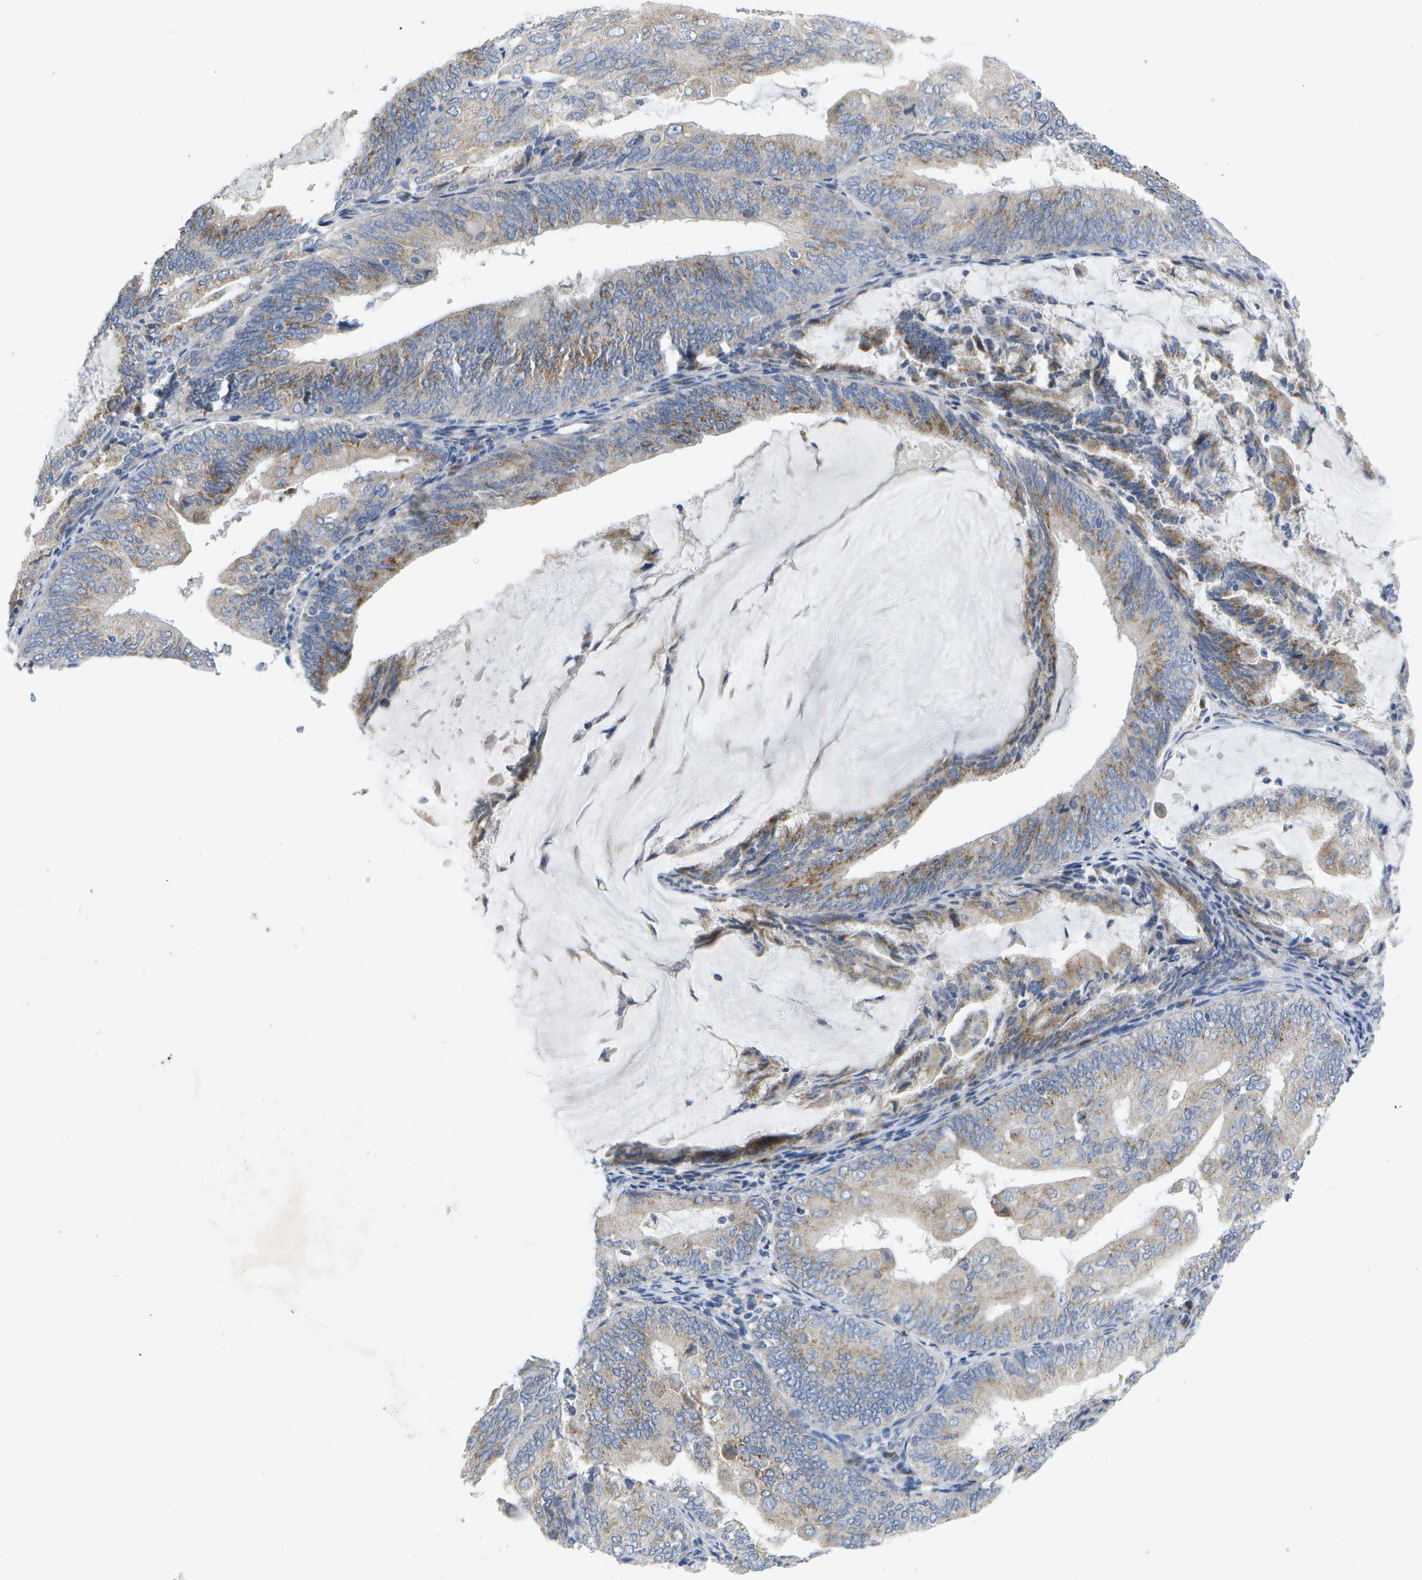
{"staining": {"intensity": "moderate", "quantity": "25%-75%", "location": "cytoplasmic/membranous"}, "tissue": "endometrial cancer", "cell_type": "Tumor cells", "image_type": "cancer", "snomed": [{"axis": "morphology", "description": "Adenocarcinoma, NOS"}, {"axis": "topography", "description": "Endometrium"}], "caption": "About 25%-75% of tumor cells in endometrial cancer show moderate cytoplasmic/membranous protein positivity as visualized by brown immunohistochemical staining.", "gene": "KDELR1", "patient": {"sex": "female", "age": 81}}